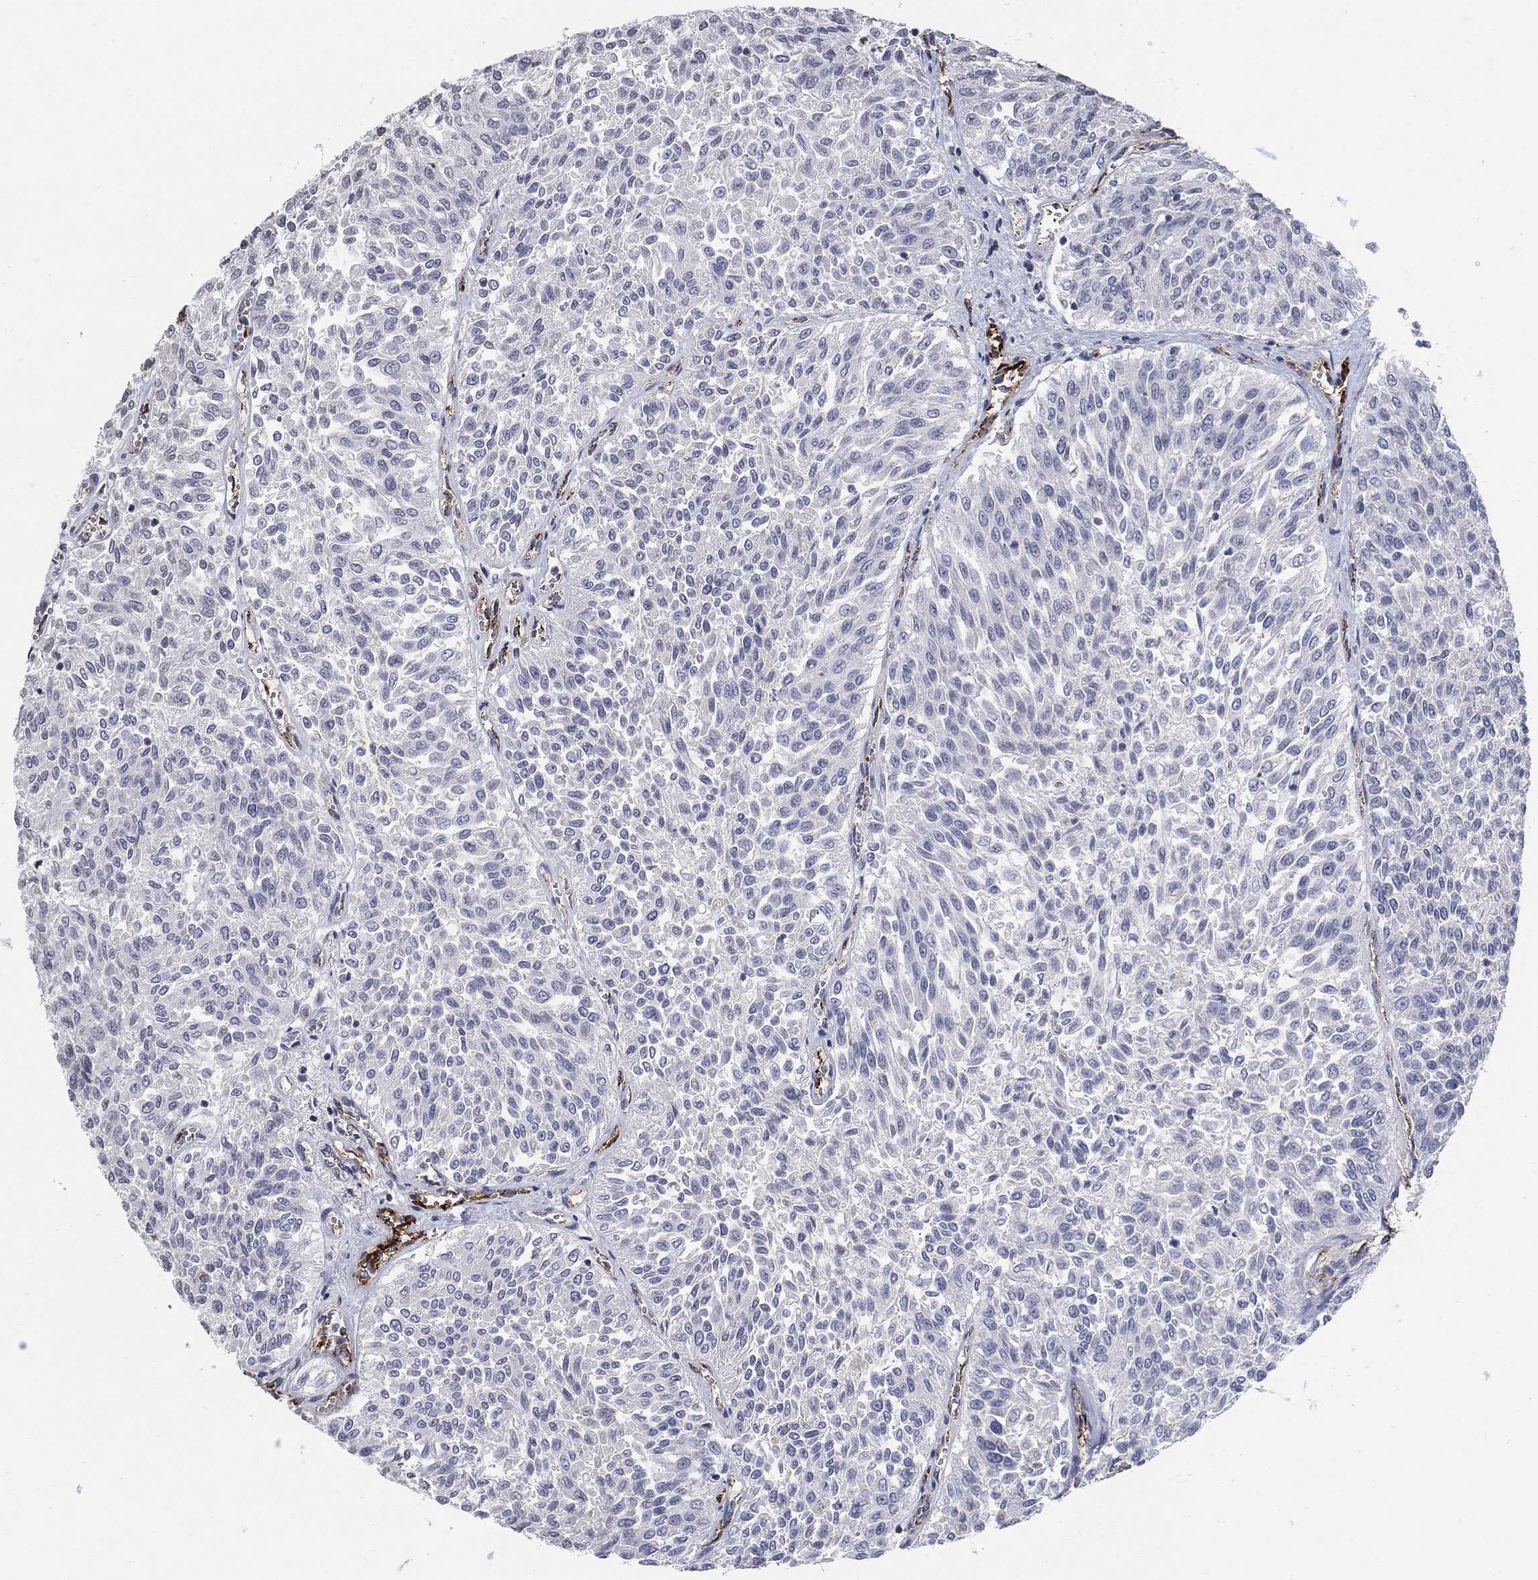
{"staining": {"intensity": "negative", "quantity": "none", "location": "none"}, "tissue": "urothelial cancer", "cell_type": "Tumor cells", "image_type": "cancer", "snomed": [{"axis": "morphology", "description": "Urothelial carcinoma, Low grade"}, {"axis": "topography", "description": "Urinary bladder"}], "caption": "The histopathology image demonstrates no significant staining in tumor cells of urothelial carcinoma (low-grade). (Immunohistochemistry (ihc), brightfield microscopy, high magnification).", "gene": "TINAG", "patient": {"sex": "male", "age": 78}}